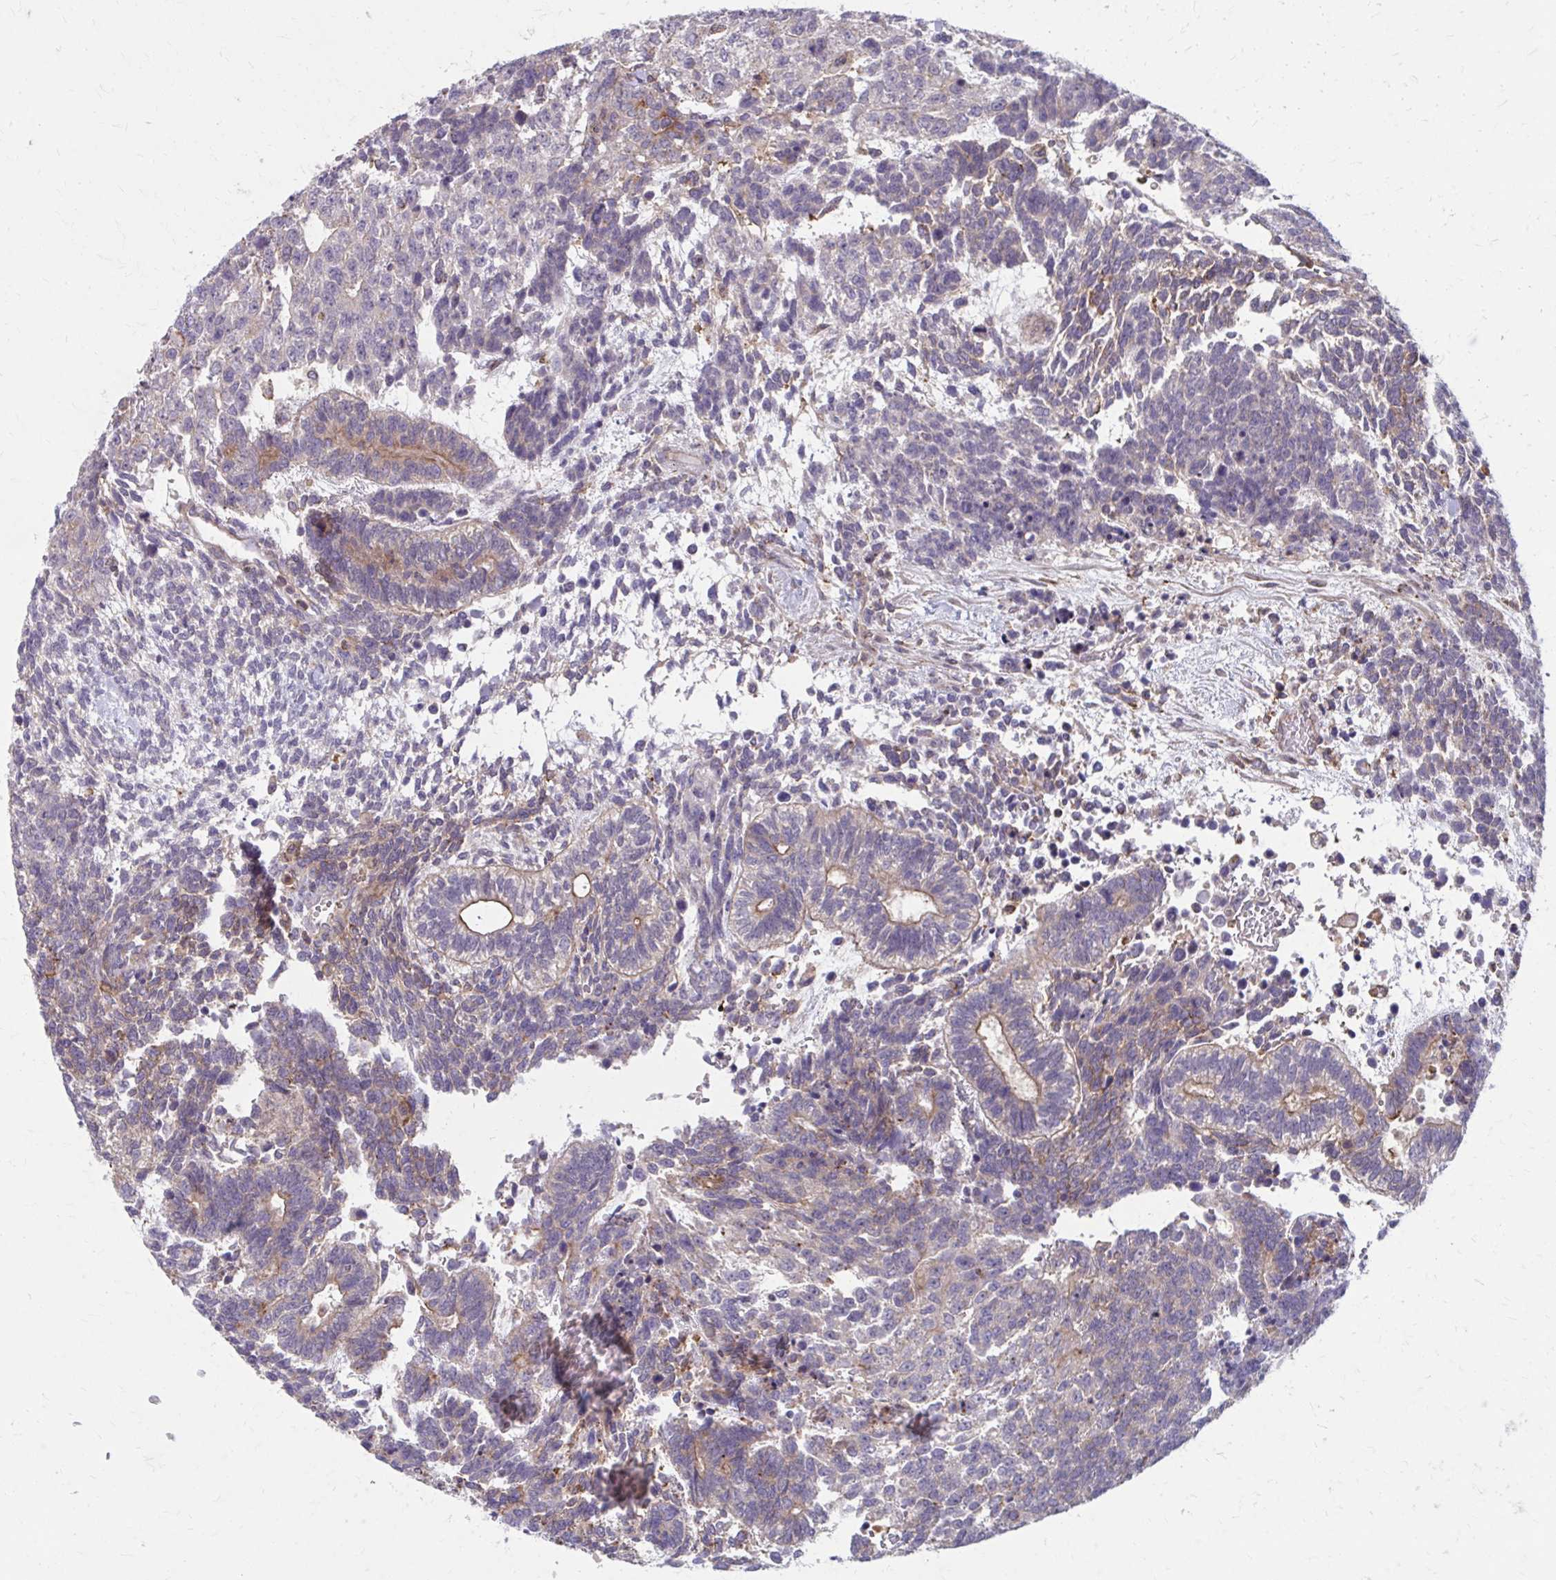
{"staining": {"intensity": "weak", "quantity": "25%-75%", "location": "cytoplasmic/membranous"}, "tissue": "testis cancer", "cell_type": "Tumor cells", "image_type": "cancer", "snomed": [{"axis": "morphology", "description": "Carcinoma, Embryonal, NOS"}, {"axis": "topography", "description": "Testis"}], "caption": "A histopathology image of human testis cancer (embryonal carcinoma) stained for a protein demonstrates weak cytoplasmic/membranous brown staining in tumor cells.", "gene": "MMP14", "patient": {"sex": "male", "age": 23}}